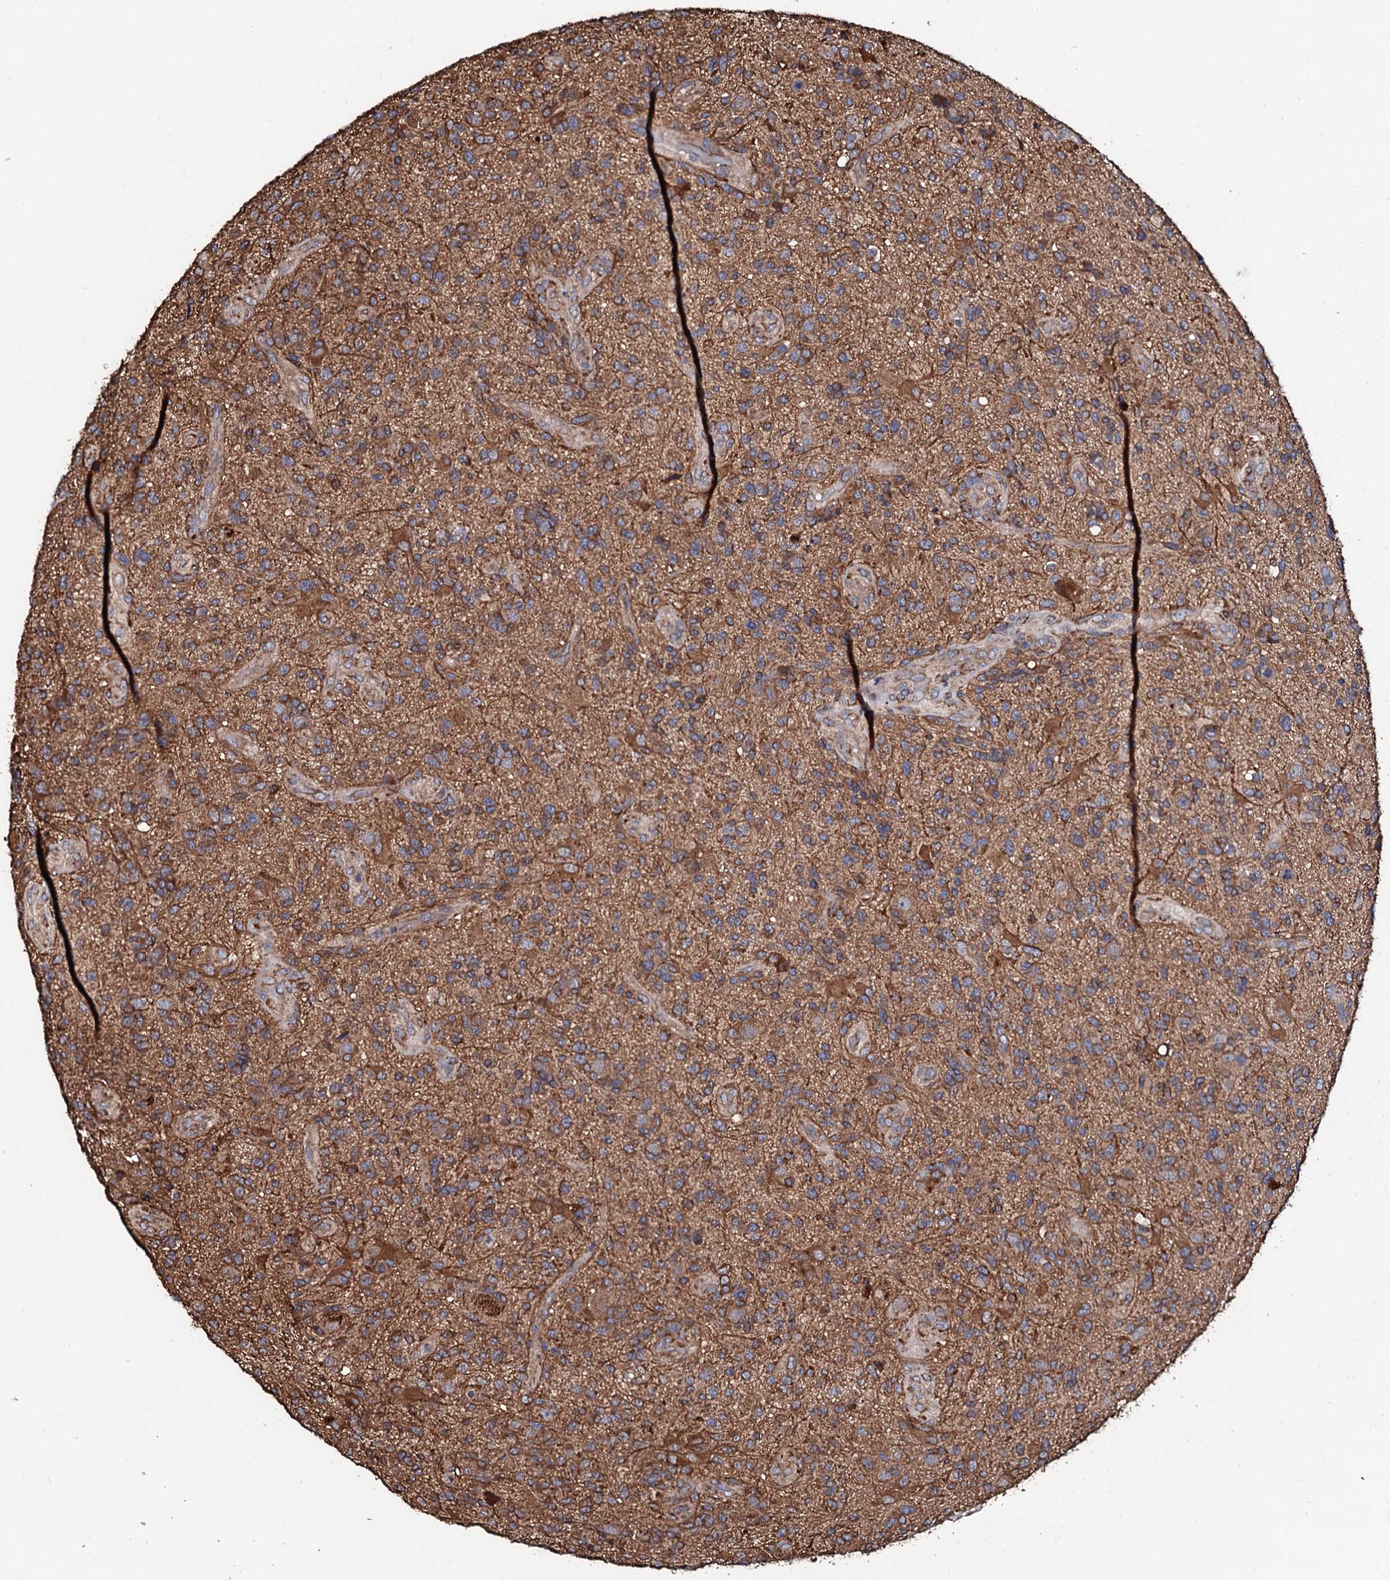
{"staining": {"intensity": "moderate", "quantity": ">75%", "location": "cytoplasmic/membranous"}, "tissue": "glioma", "cell_type": "Tumor cells", "image_type": "cancer", "snomed": [{"axis": "morphology", "description": "Glioma, malignant, High grade"}, {"axis": "topography", "description": "Brain"}], "caption": "Immunohistochemistry (IHC) staining of high-grade glioma (malignant), which shows medium levels of moderate cytoplasmic/membranous expression in about >75% of tumor cells indicating moderate cytoplasmic/membranous protein positivity. The staining was performed using DAB (3,3'-diaminobenzidine) (brown) for protein detection and nuclei were counterstained in hematoxylin (blue).", "gene": "CKAP5", "patient": {"sex": "male", "age": 47}}